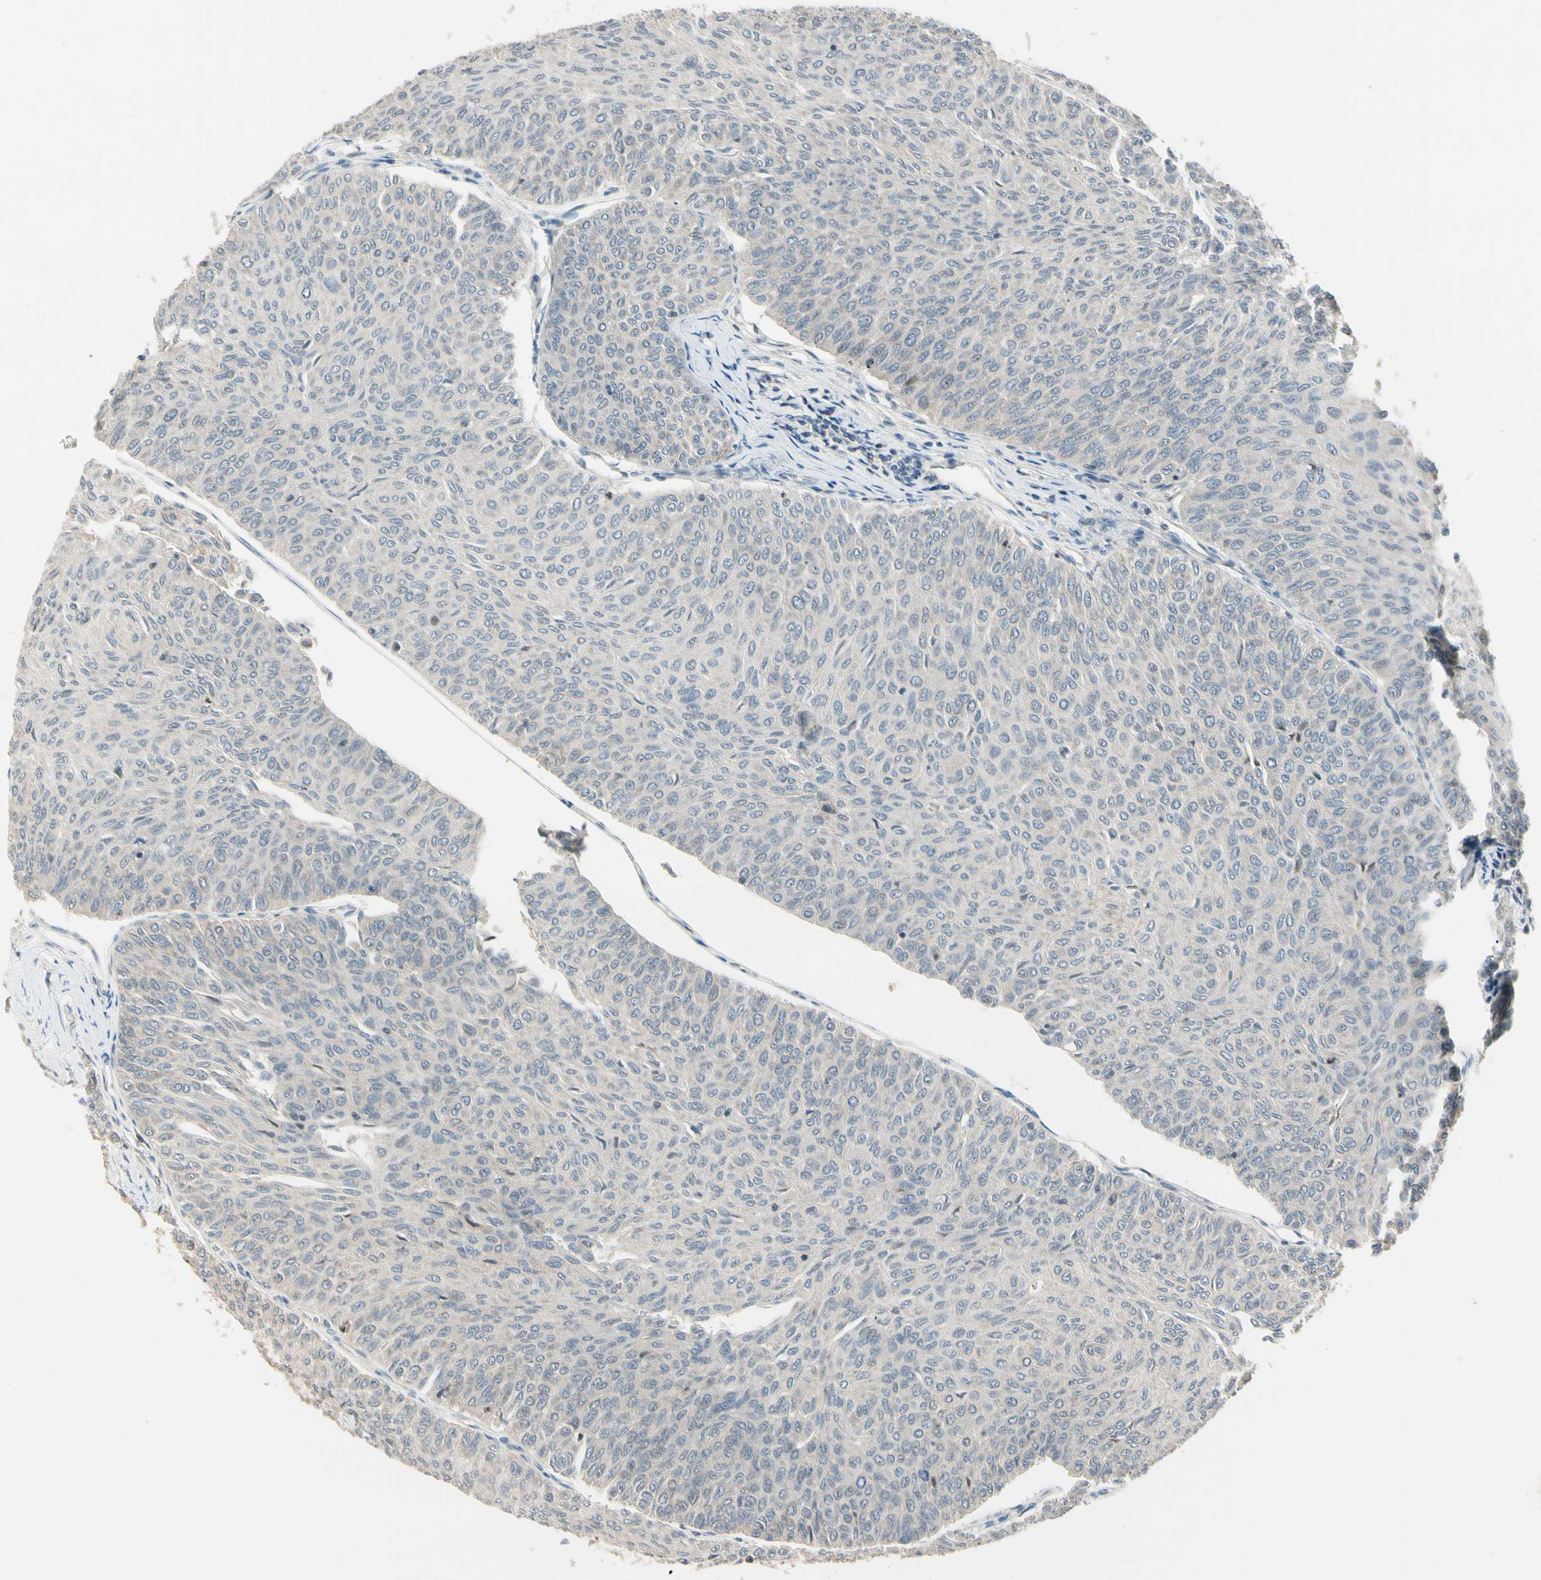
{"staining": {"intensity": "weak", "quantity": "<25%", "location": "cytoplasmic/membranous"}, "tissue": "urothelial cancer", "cell_type": "Tumor cells", "image_type": "cancer", "snomed": [{"axis": "morphology", "description": "Urothelial carcinoma, Low grade"}, {"axis": "topography", "description": "Urinary bladder"}], "caption": "Tumor cells are negative for brown protein staining in urothelial carcinoma (low-grade).", "gene": "ZSCAN12", "patient": {"sex": "male", "age": 78}}